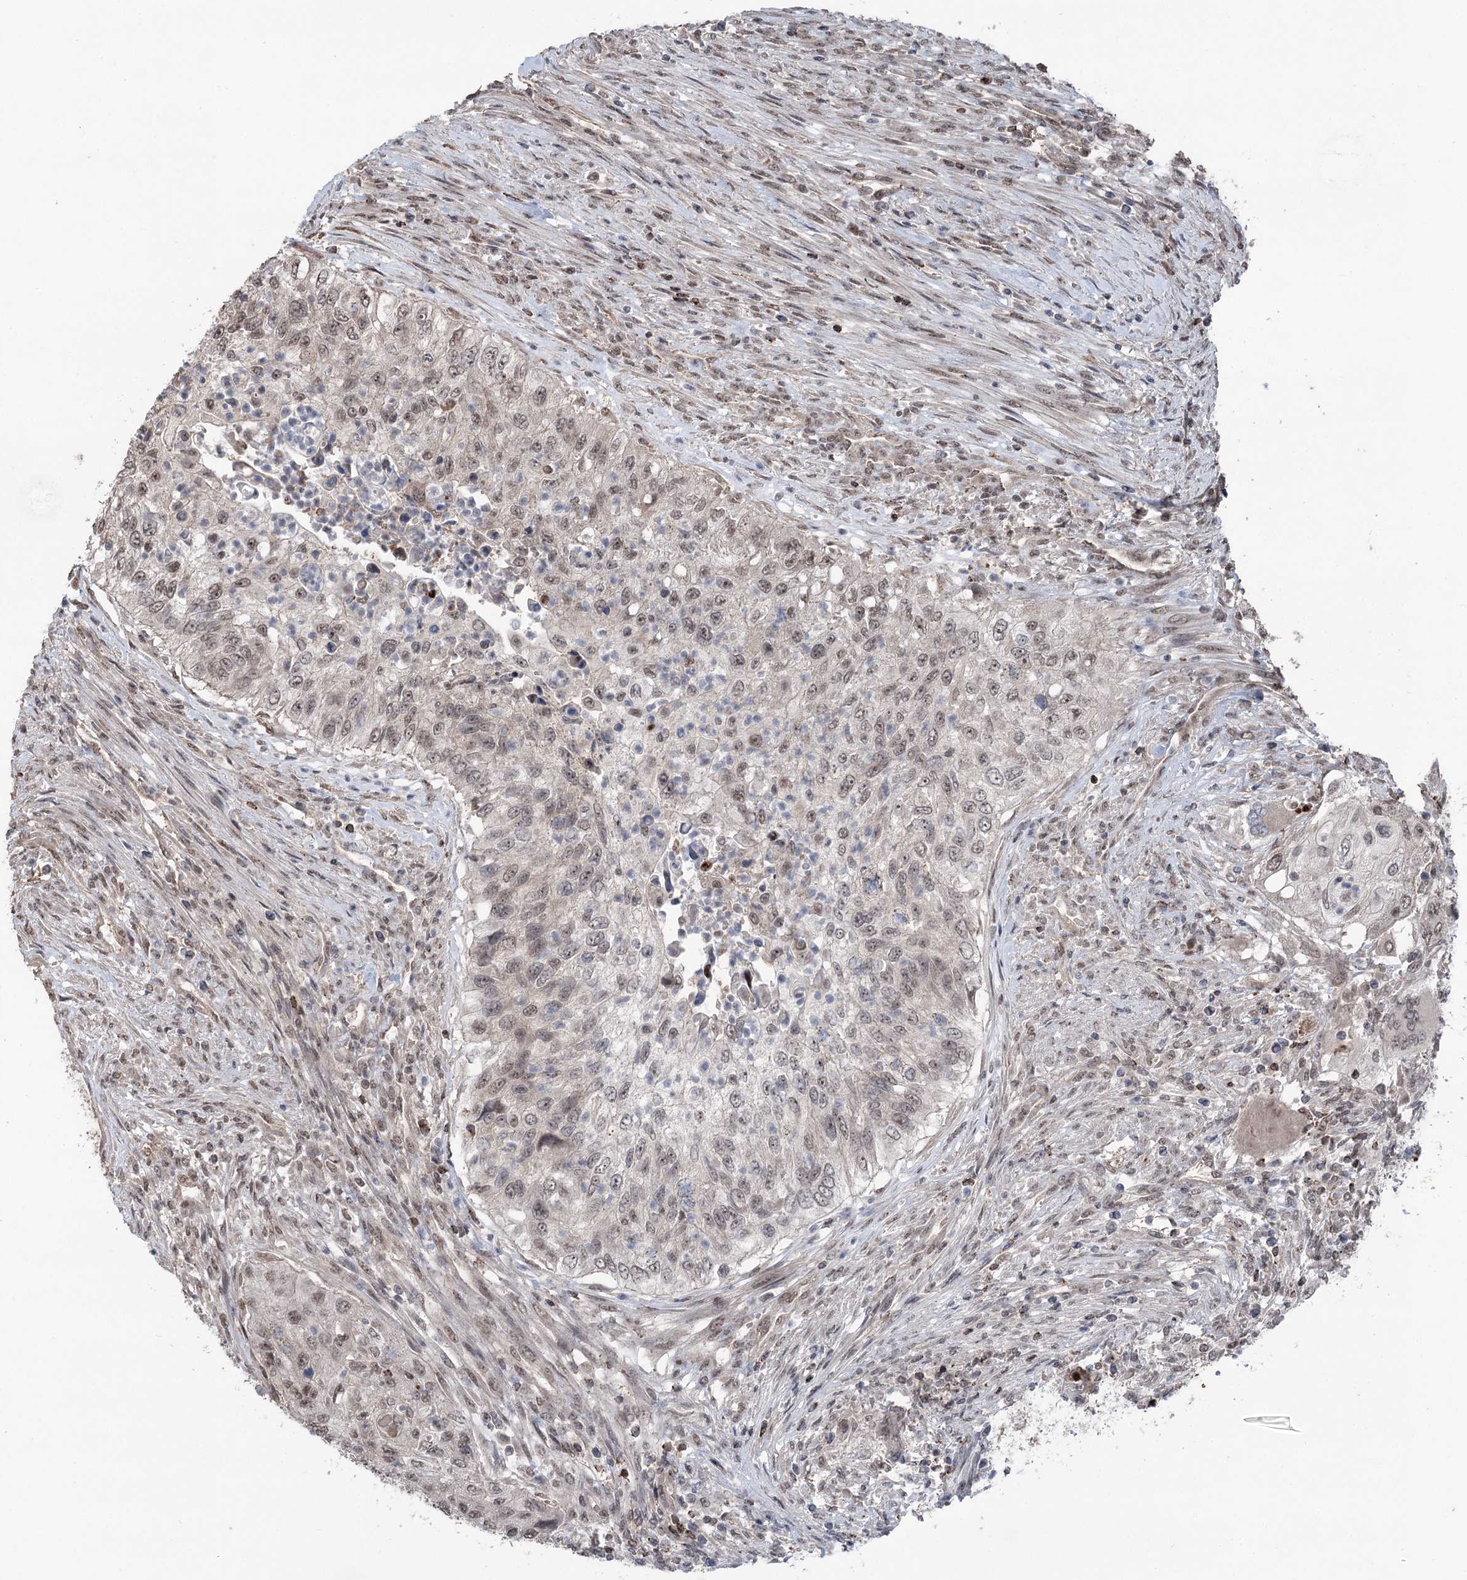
{"staining": {"intensity": "moderate", "quantity": "25%-75%", "location": "nuclear"}, "tissue": "urothelial cancer", "cell_type": "Tumor cells", "image_type": "cancer", "snomed": [{"axis": "morphology", "description": "Urothelial carcinoma, High grade"}, {"axis": "topography", "description": "Urinary bladder"}], "caption": "Protein staining by immunohistochemistry (IHC) exhibits moderate nuclear staining in about 25%-75% of tumor cells in high-grade urothelial carcinoma.", "gene": "CCSER2", "patient": {"sex": "female", "age": 60}}